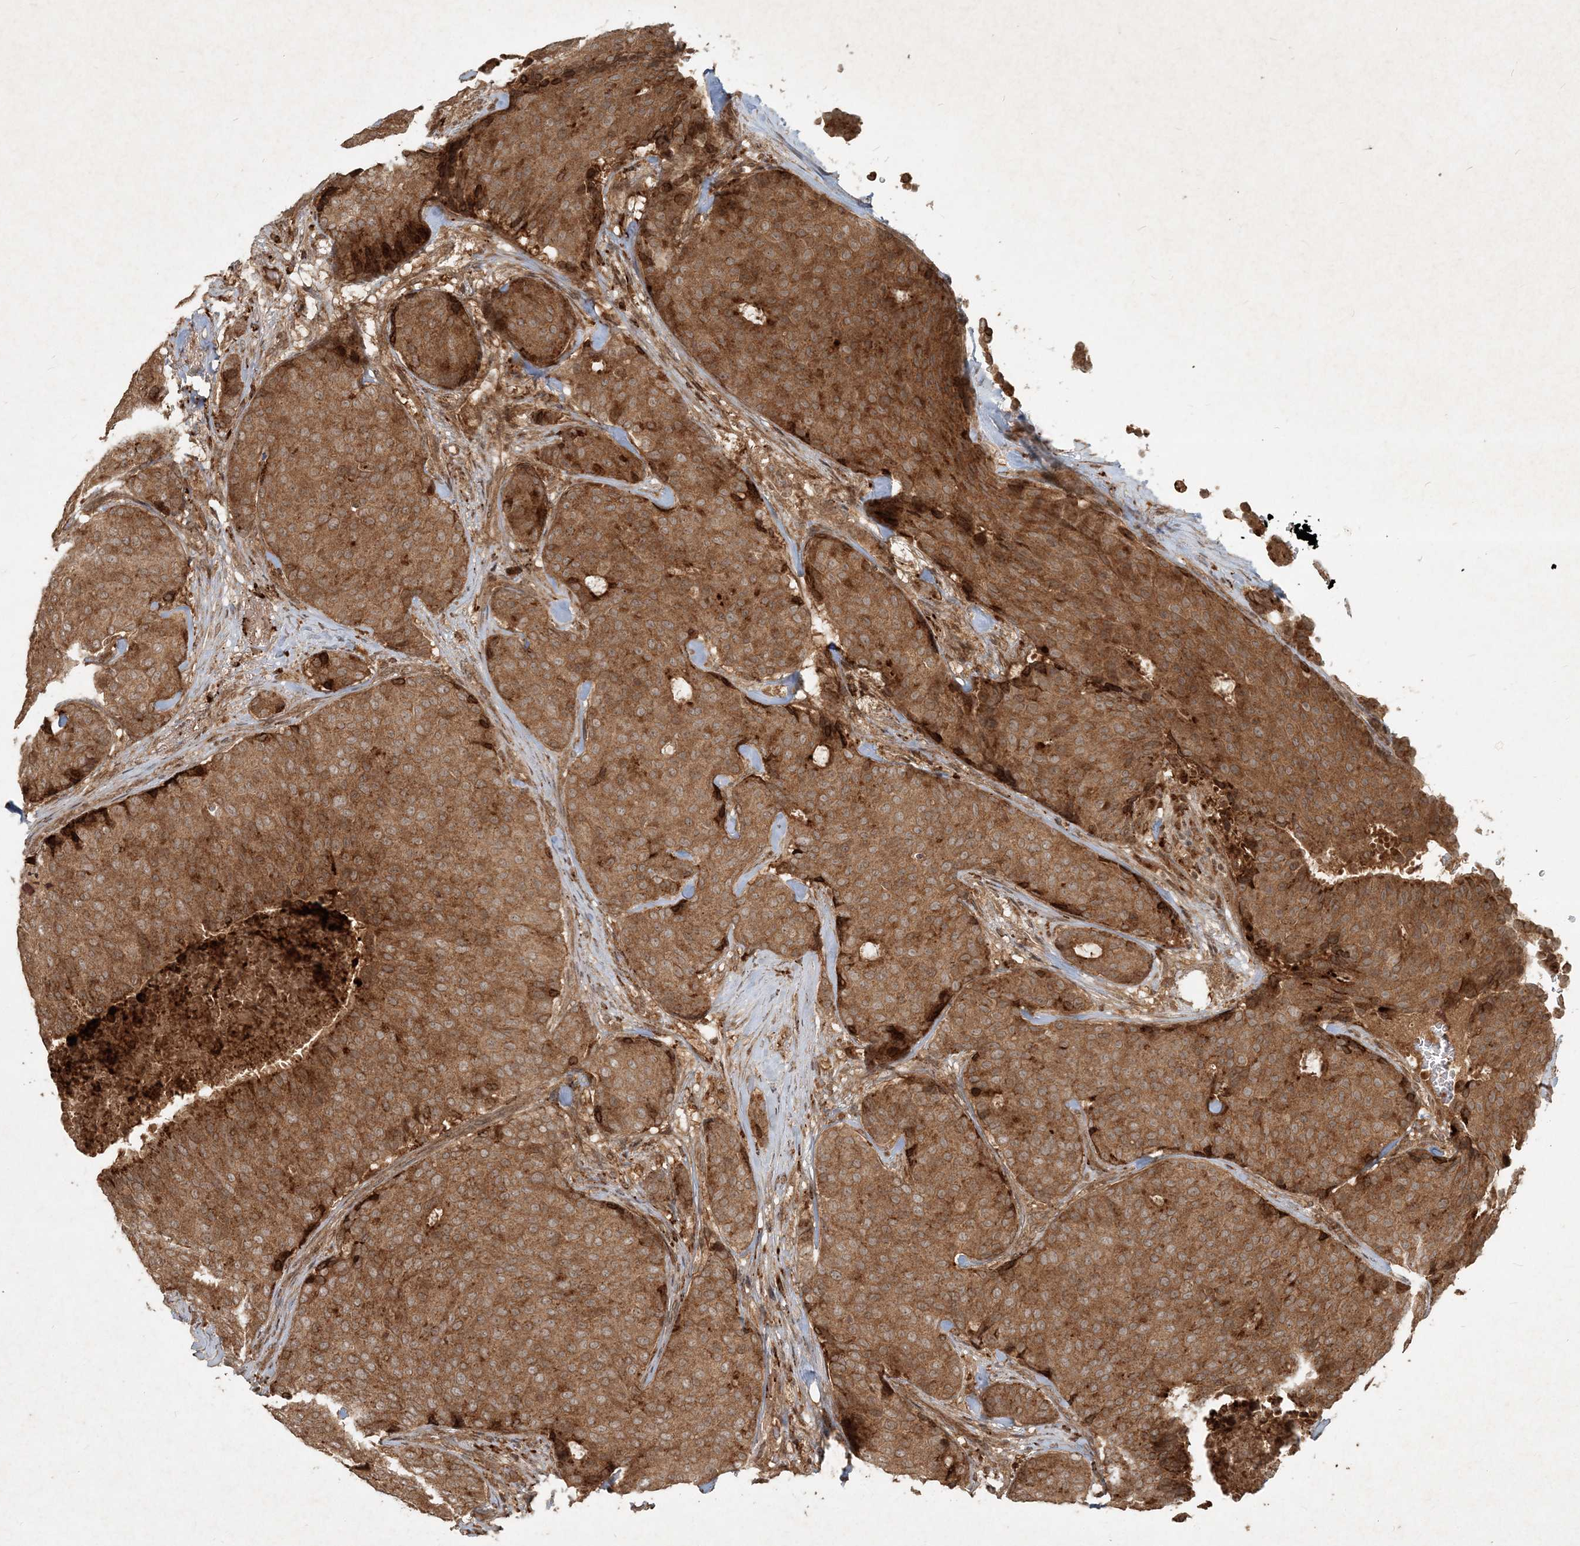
{"staining": {"intensity": "moderate", "quantity": ">75%", "location": "cytoplasmic/membranous"}, "tissue": "breast cancer", "cell_type": "Tumor cells", "image_type": "cancer", "snomed": [{"axis": "morphology", "description": "Duct carcinoma"}, {"axis": "topography", "description": "Breast"}], "caption": "Protein analysis of intraductal carcinoma (breast) tissue demonstrates moderate cytoplasmic/membranous positivity in about >75% of tumor cells. (DAB (3,3'-diaminobenzidine) = brown stain, brightfield microscopy at high magnification).", "gene": "NARS1", "patient": {"sex": "female", "age": 75}}